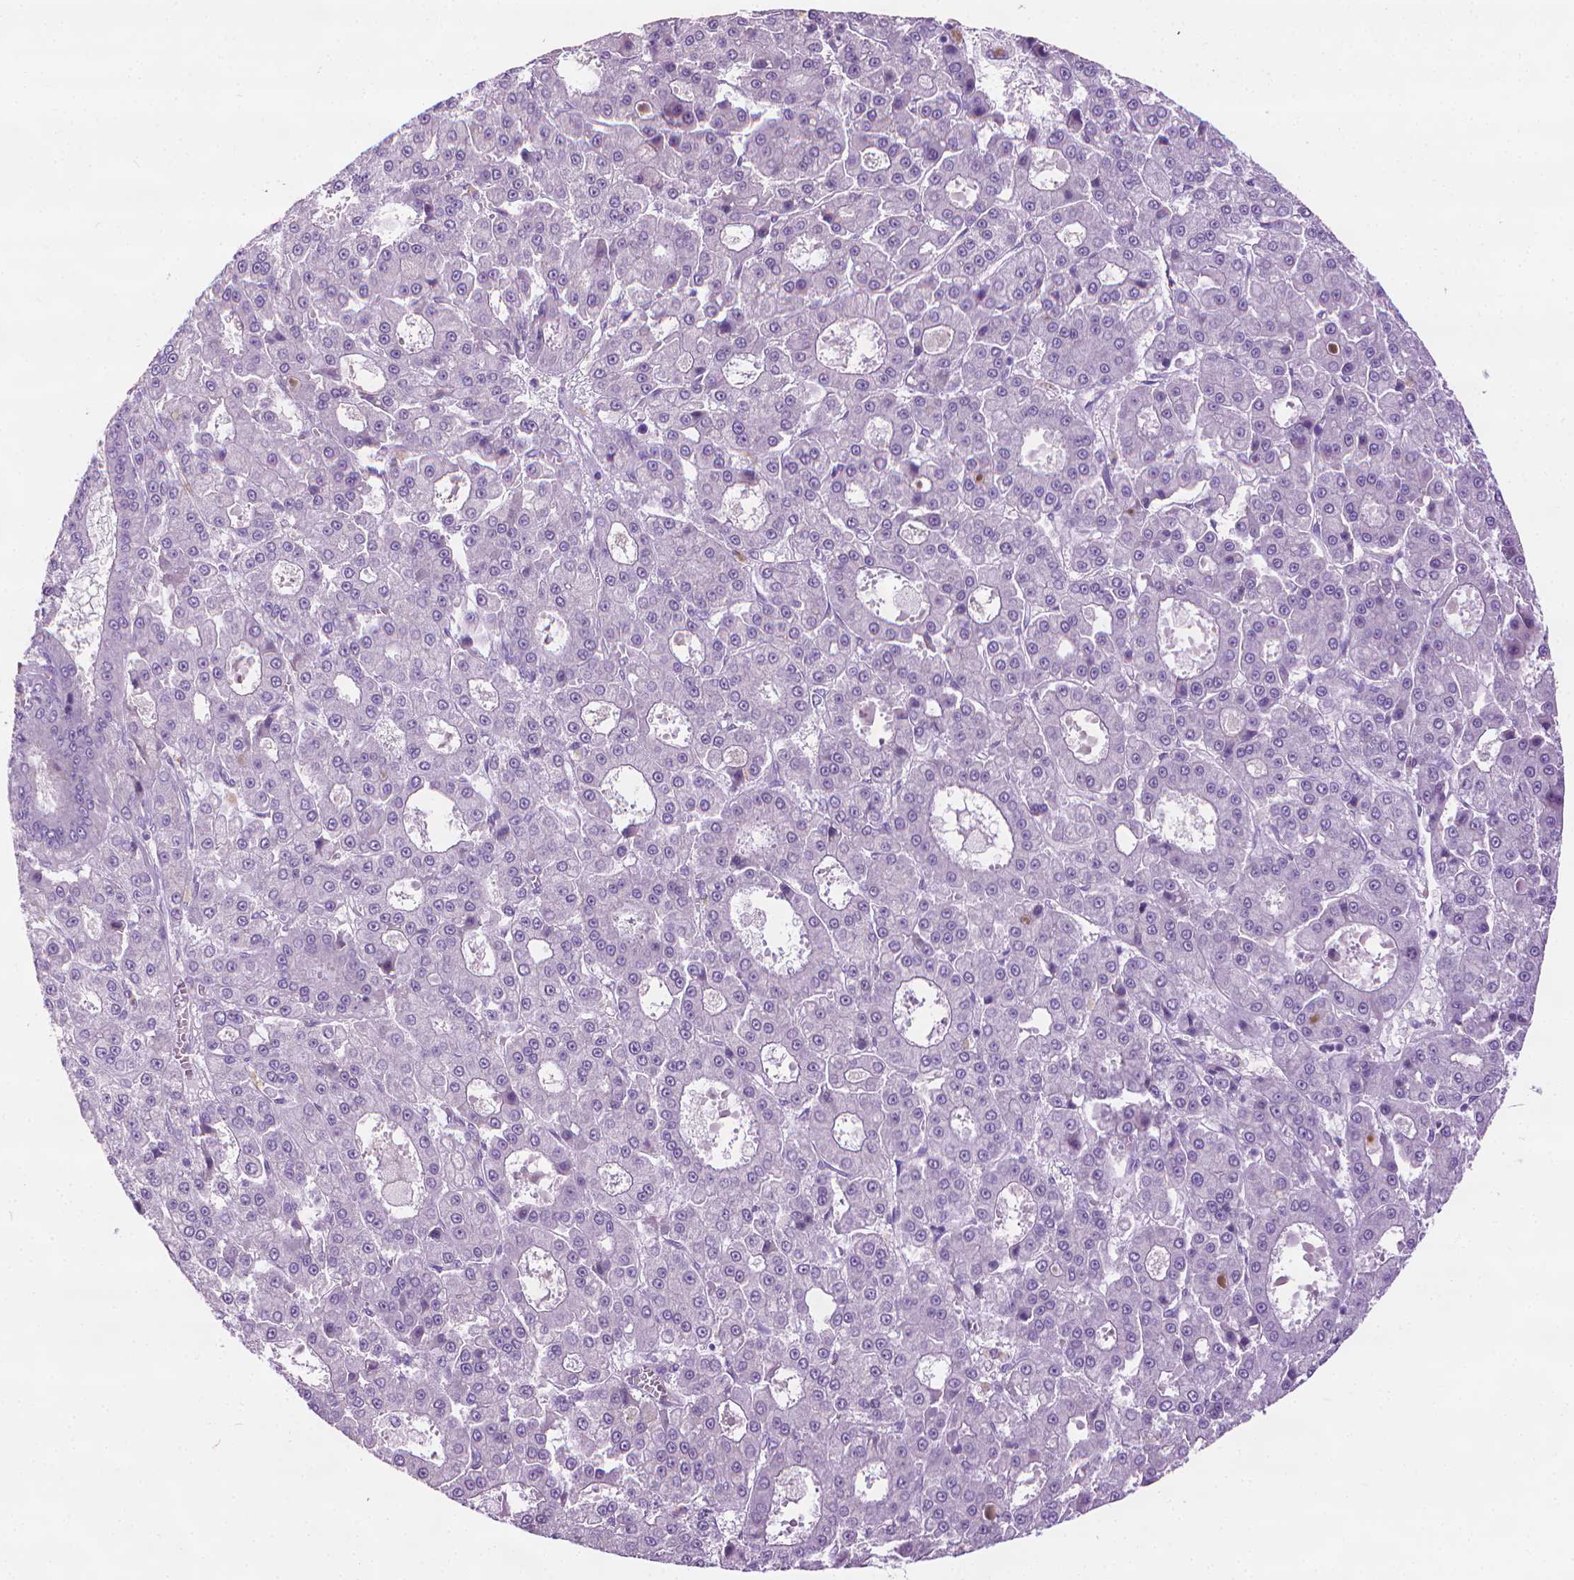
{"staining": {"intensity": "negative", "quantity": "none", "location": "none"}, "tissue": "liver cancer", "cell_type": "Tumor cells", "image_type": "cancer", "snomed": [{"axis": "morphology", "description": "Carcinoma, Hepatocellular, NOS"}, {"axis": "topography", "description": "Liver"}], "caption": "Immunohistochemistry (IHC) micrograph of human liver hepatocellular carcinoma stained for a protein (brown), which demonstrates no staining in tumor cells.", "gene": "DNAI7", "patient": {"sex": "male", "age": 70}}